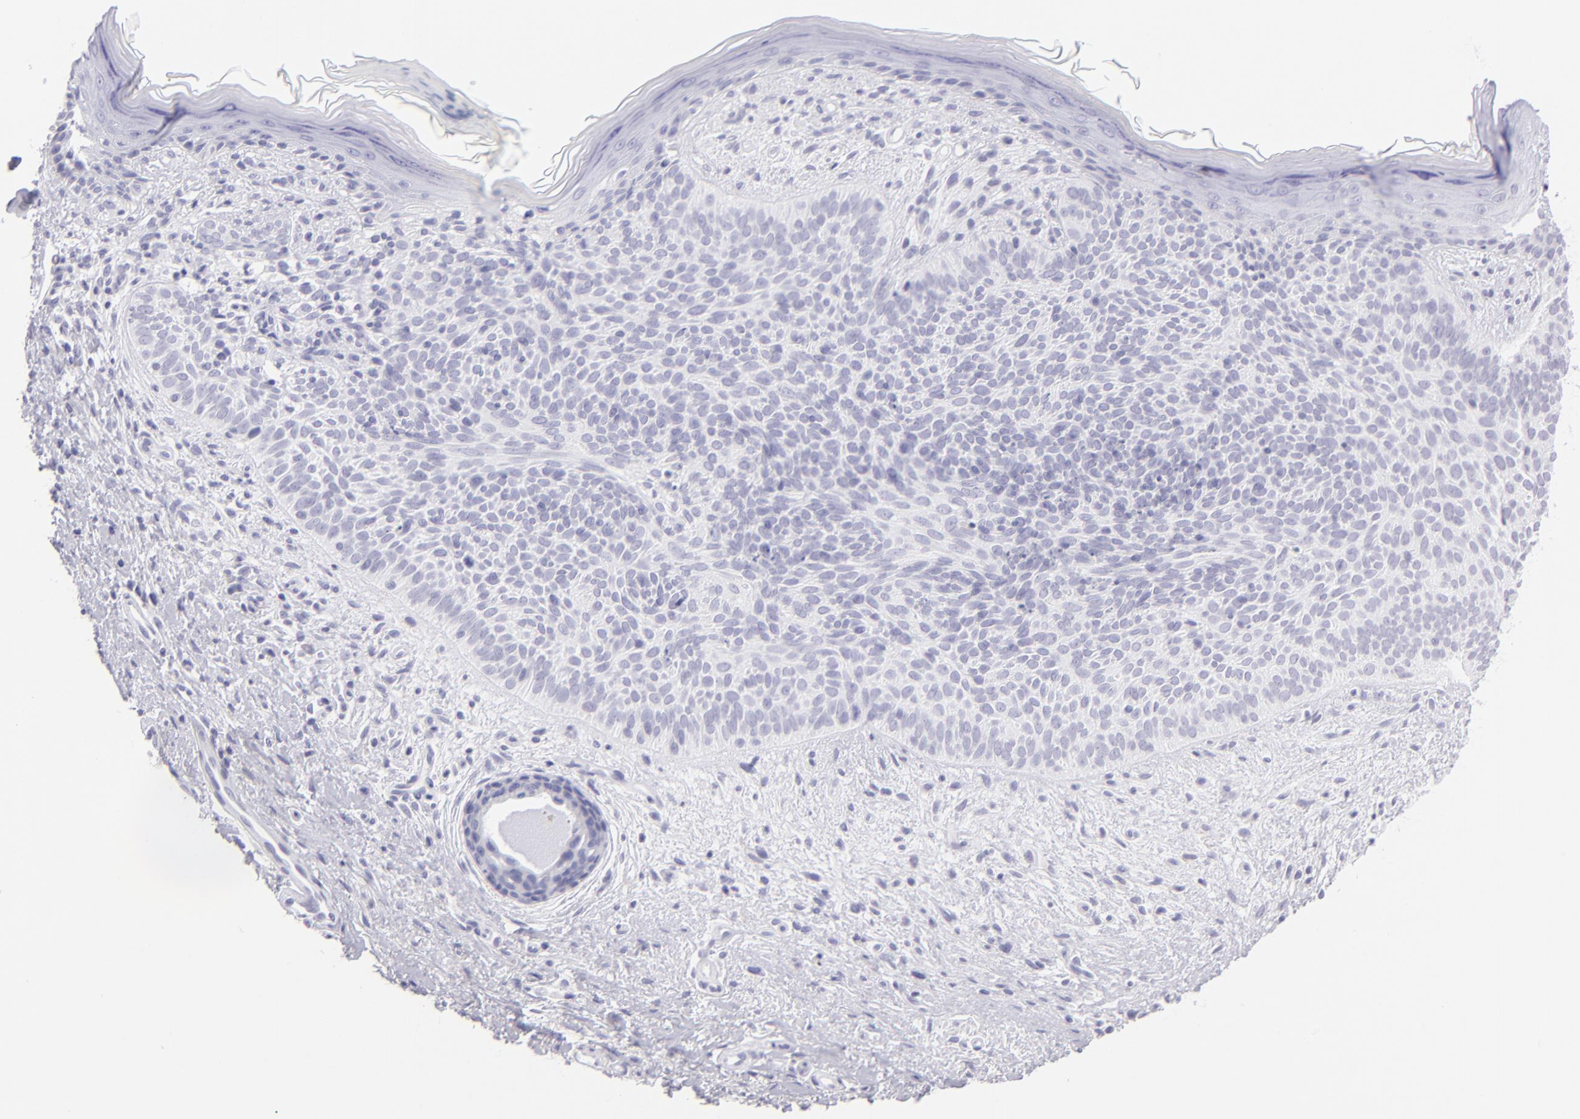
{"staining": {"intensity": "negative", "quantity": "none", "location": "none"}, "tissue": "skin cancer", "cell_type": "Tumor cells", "image_type": "cancer", "snomed": [{"axis": "morphology", "description": "Basal cell carcinoma"}, {"axis": "topography", "description": "Skin"}], "caption": "This is an immunohistochemistry photomicrograph of human skin cancer. There is no expression in tumor cells.", "gene": "SLC1A2", "patient": {"sex": "female", "age": 78}}